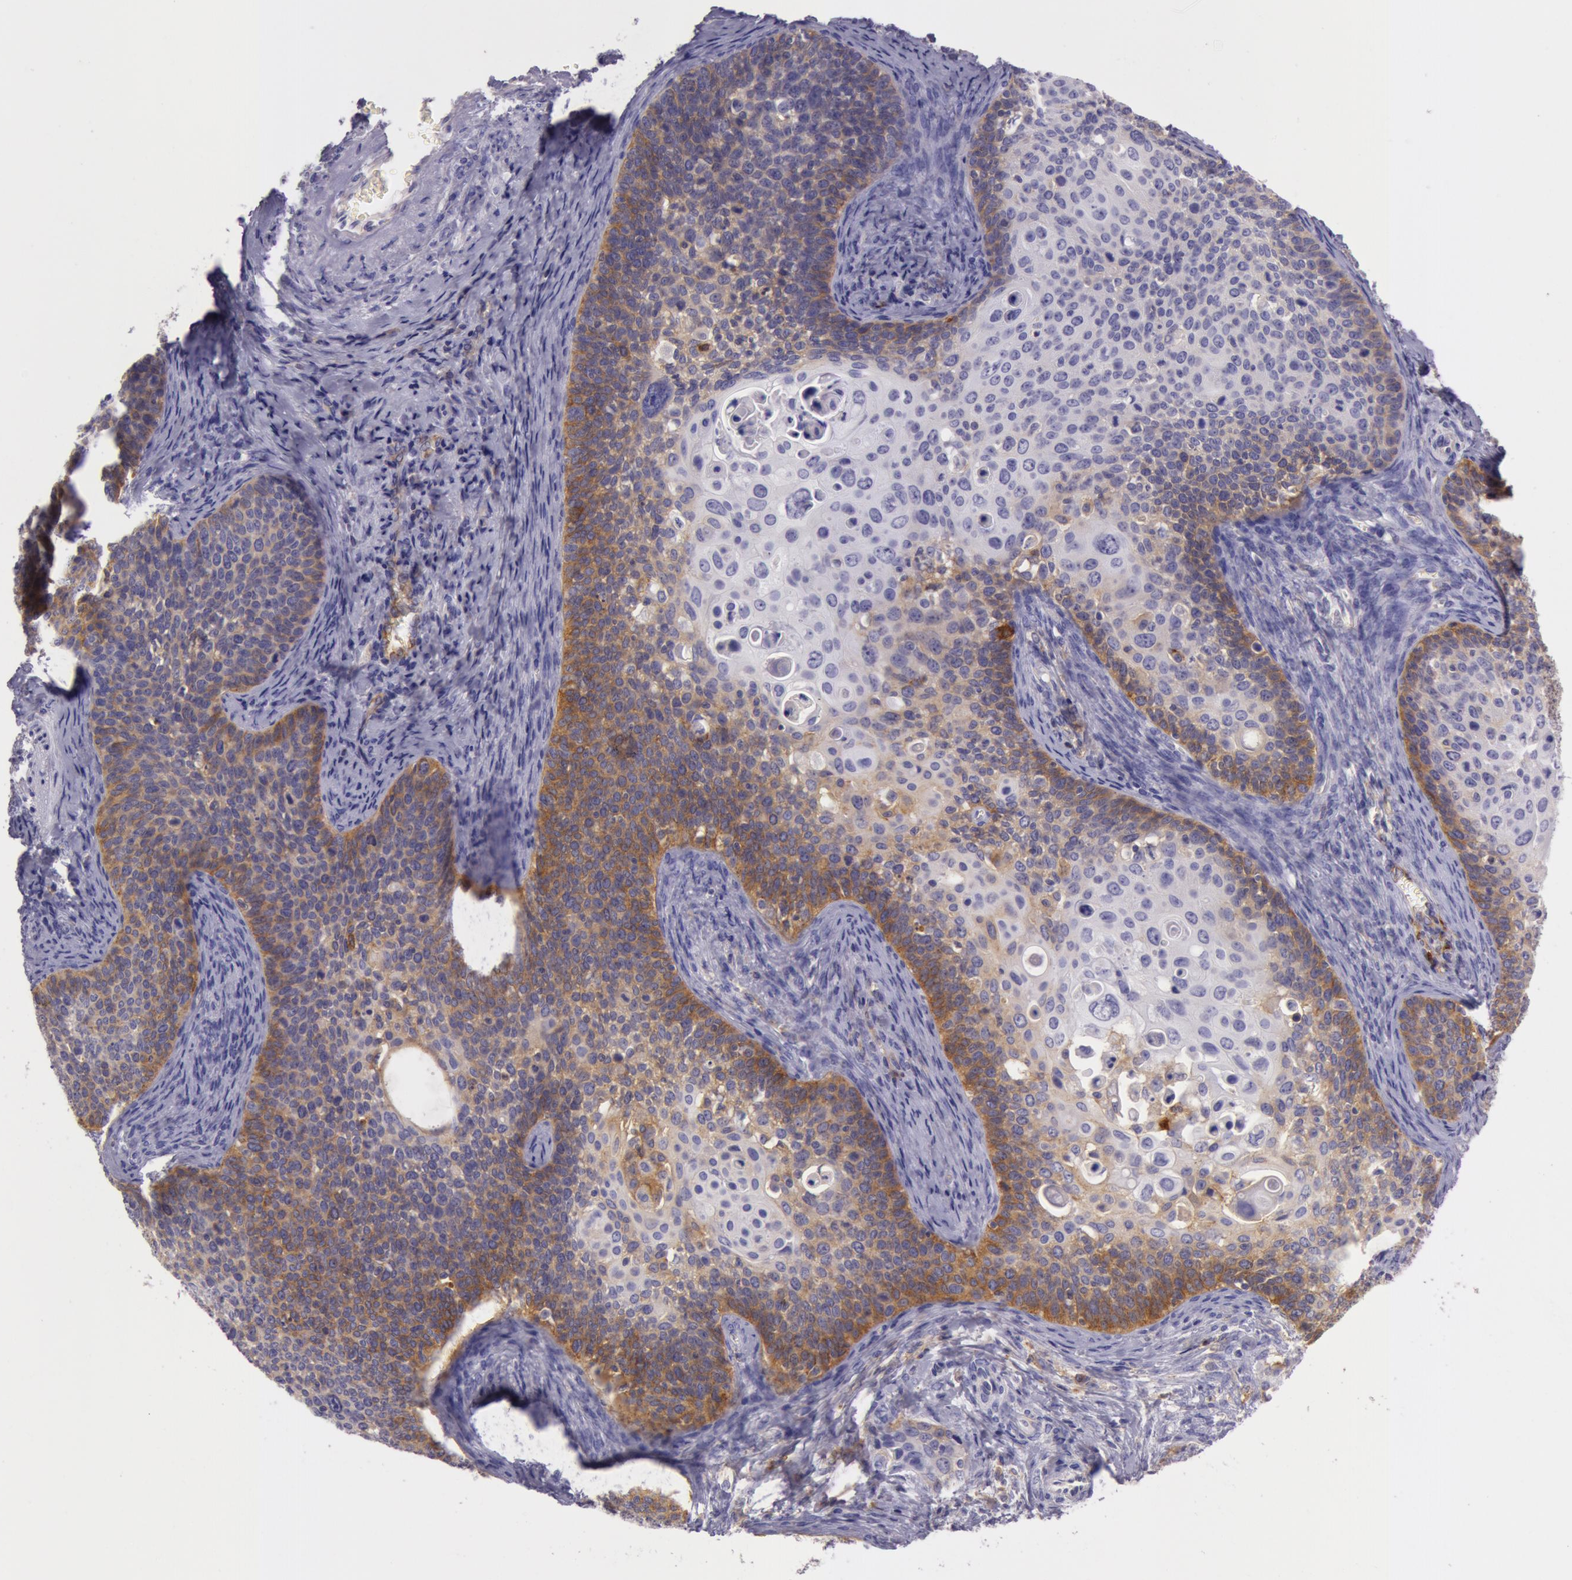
{"staining": {"intensity": "strong", "quantity": ">75%", "location": "cytoplasmic/membranous"}, "tissue": "cervical cancer", "cell_type": "Tumor cells", "image_type": "cancer", "snomed": [{"axis": "morphology", "description": "Squamous cell carcinoma, NOS"}, {"axis": "topography", "description": "Cervix"}], "caption": "Tumor cells display strong cytoplasmic/membranous staining in about >75% of cells in cervical cancer.", "gene": "LY75", "patient": {"sex": "female", "age": 33}}